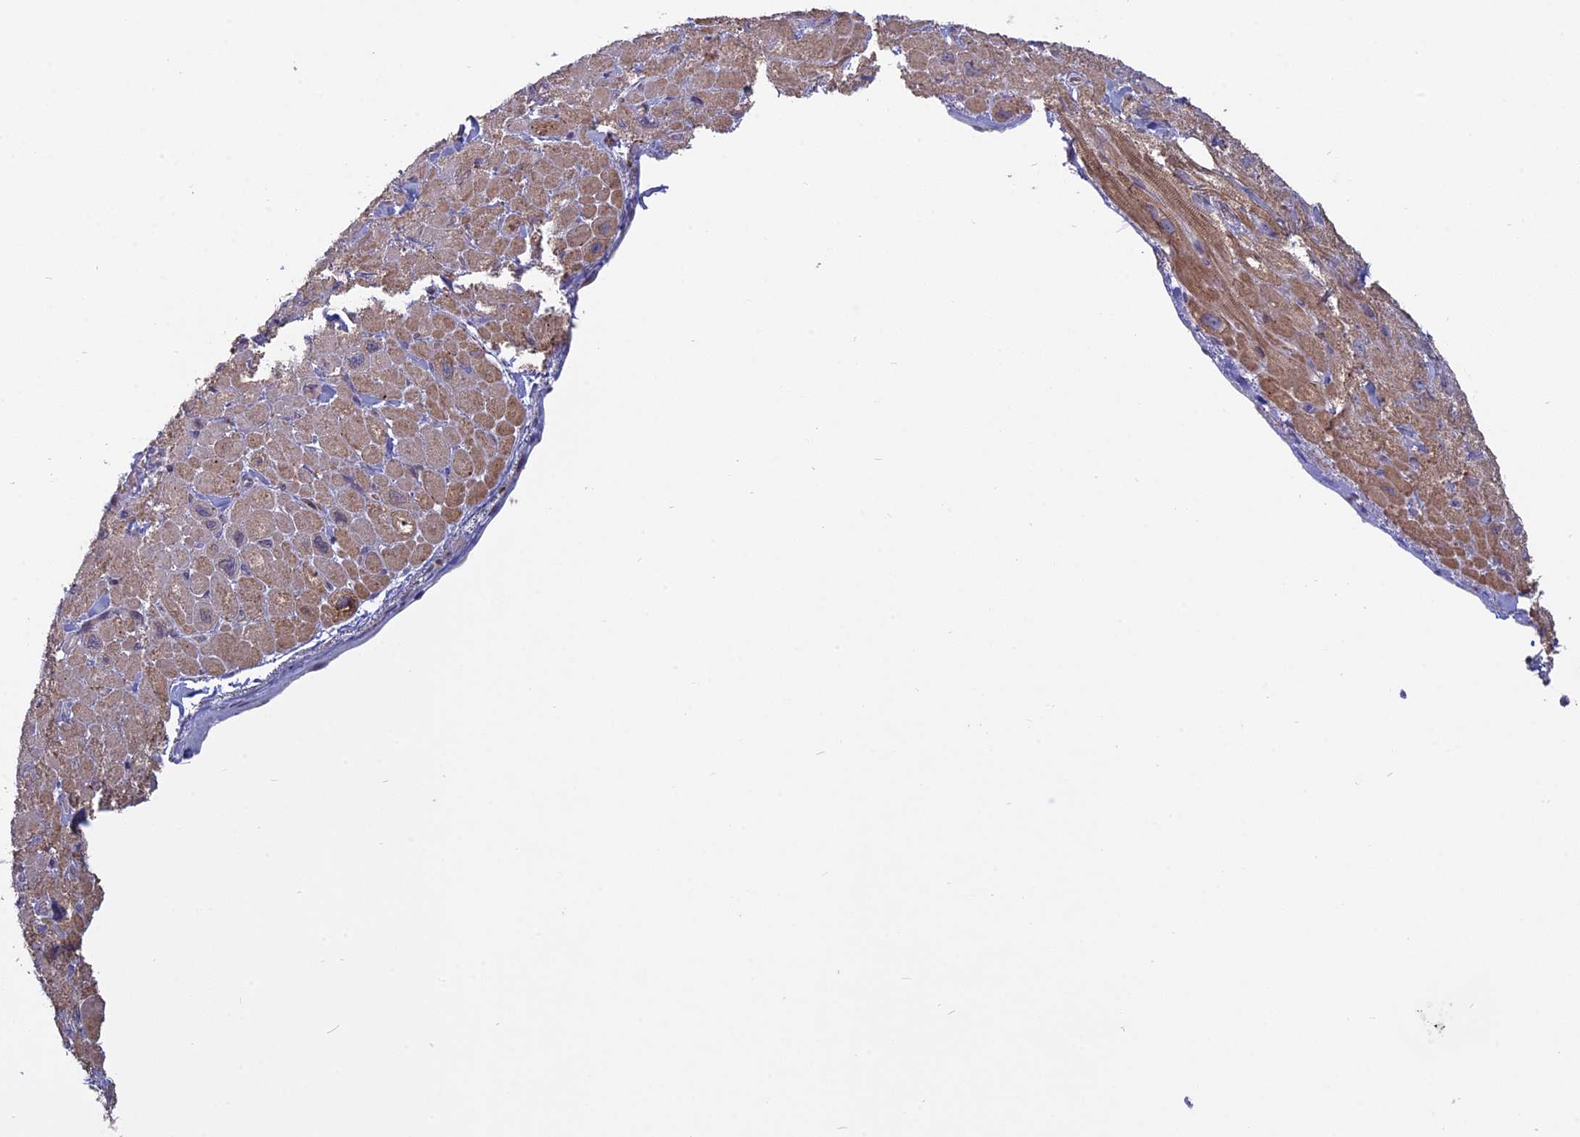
{"staining": {"intensity": "moderate", "quantity": "25%-75%", "location": "cytoplasmic/membranous"}, "tissue": "heart muscle", "cell_type": "Cardiomyocytes", "image_type": "normal", "snomed": [{"axis": "morphology", "description": "Normal tissue, NOS"}, {"axis": "topography", "description": "Heart"}], "caption": "Immunohistochemical staining of normal human heart muscle displays 25%-75% levels of moderate cytoplasmic/membranous protein positivity in approximately 25%-75% of cardiomyocytes. Using DAB (3,3'-diaminobenzidine) (brown) and hematoxylin (blue) stains, captured at high magnification using brightfield microscopy.", "gene": "TMEM208", "patient": {"sex": "male", "age": 65}}